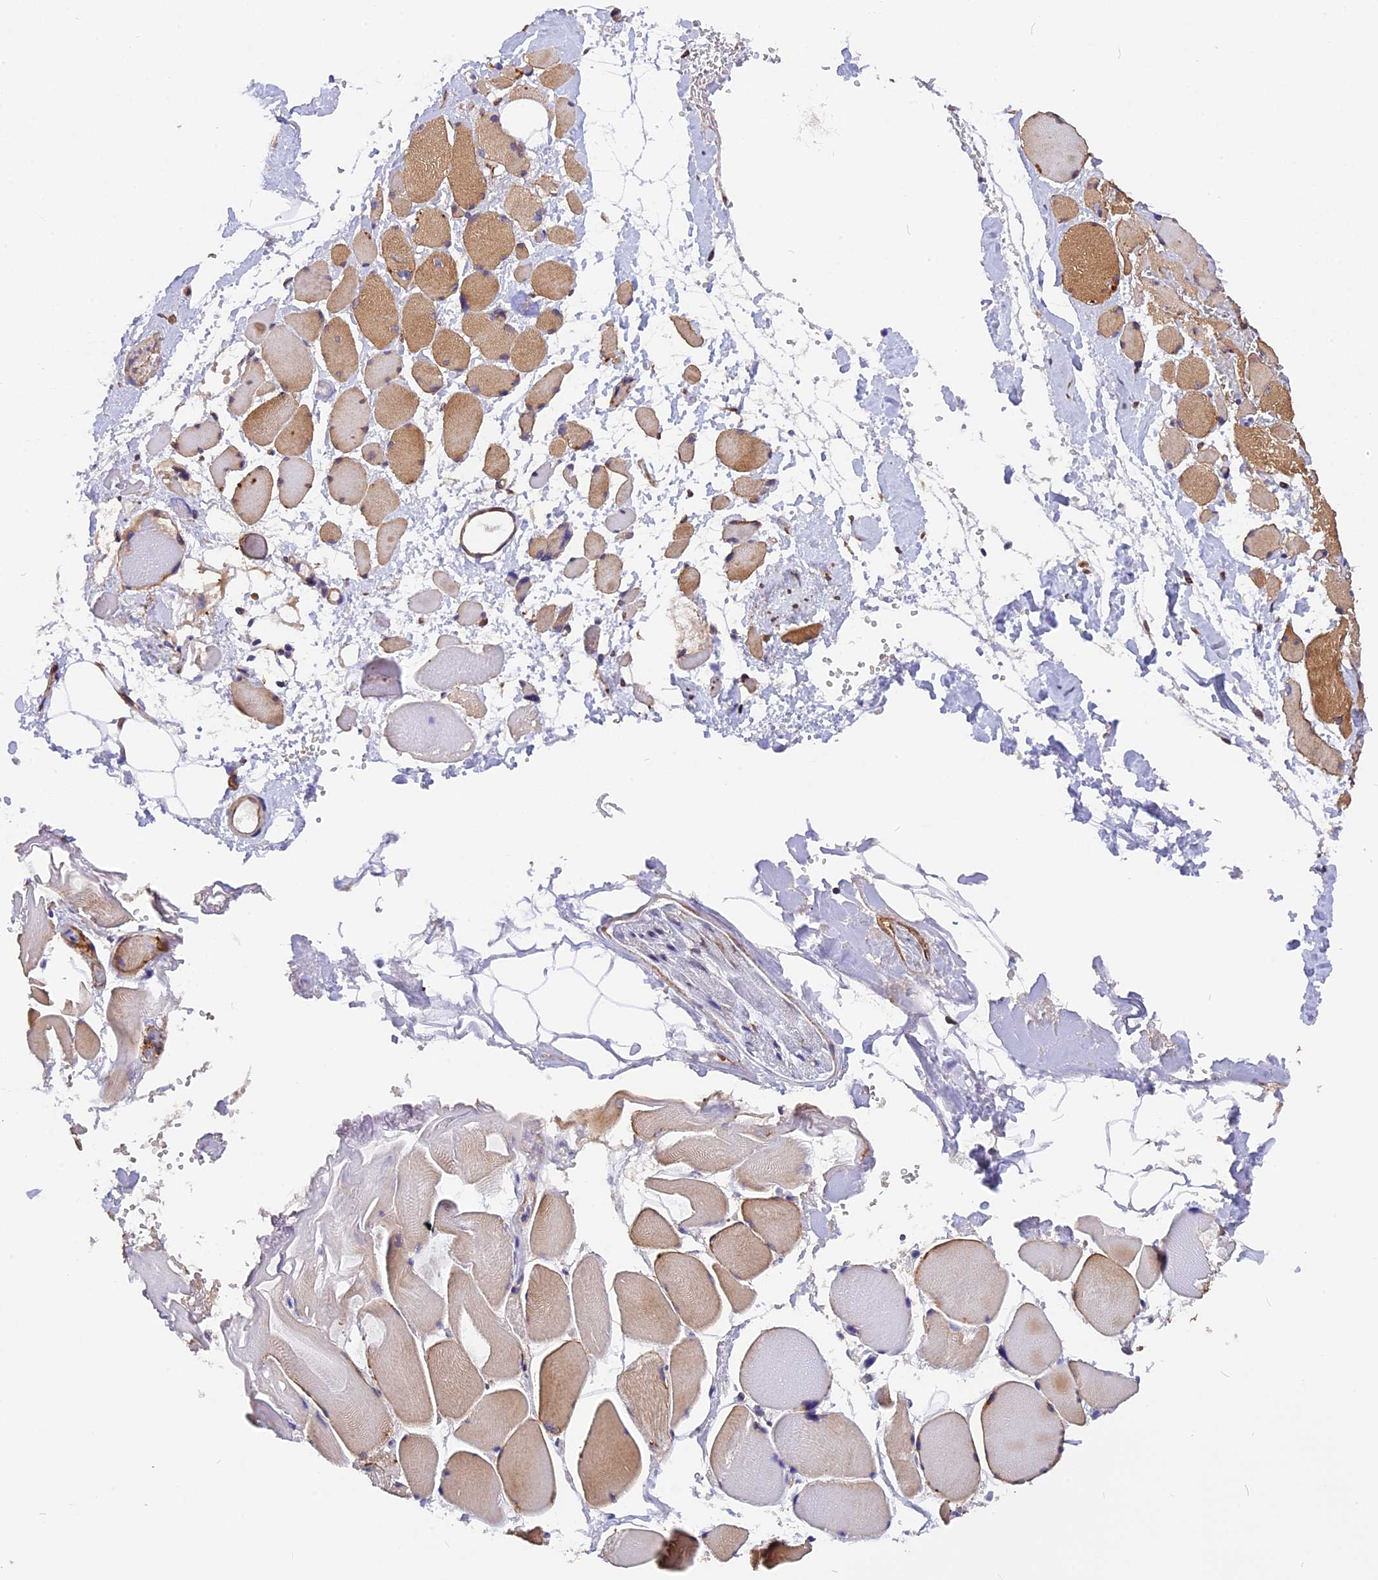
{"staining": {"intensity": "moderate", "quantity": "25%-75%", "location": "cytoplasmic/membranous"}, "tissue": "skeletal muscle", "cell_type": "Myocytes", "image_type": "normal", "snomed": [{"axis": "morphology", "description": "Normal tissue, NOS"}, {"axis": "morphology", "description": "Basal cell carcinoma"}, {"axis": "topography", "description": "Skeletal muscle"}], "caption": "A photomicrograph of human skeletal muscle stained for a protein displays moderate cytoplasmic/membranous brown staining in myocytes. Nuclei are stained in blue.", "gene": "MED20", "patient": {"sex": "female", "age": 64}}